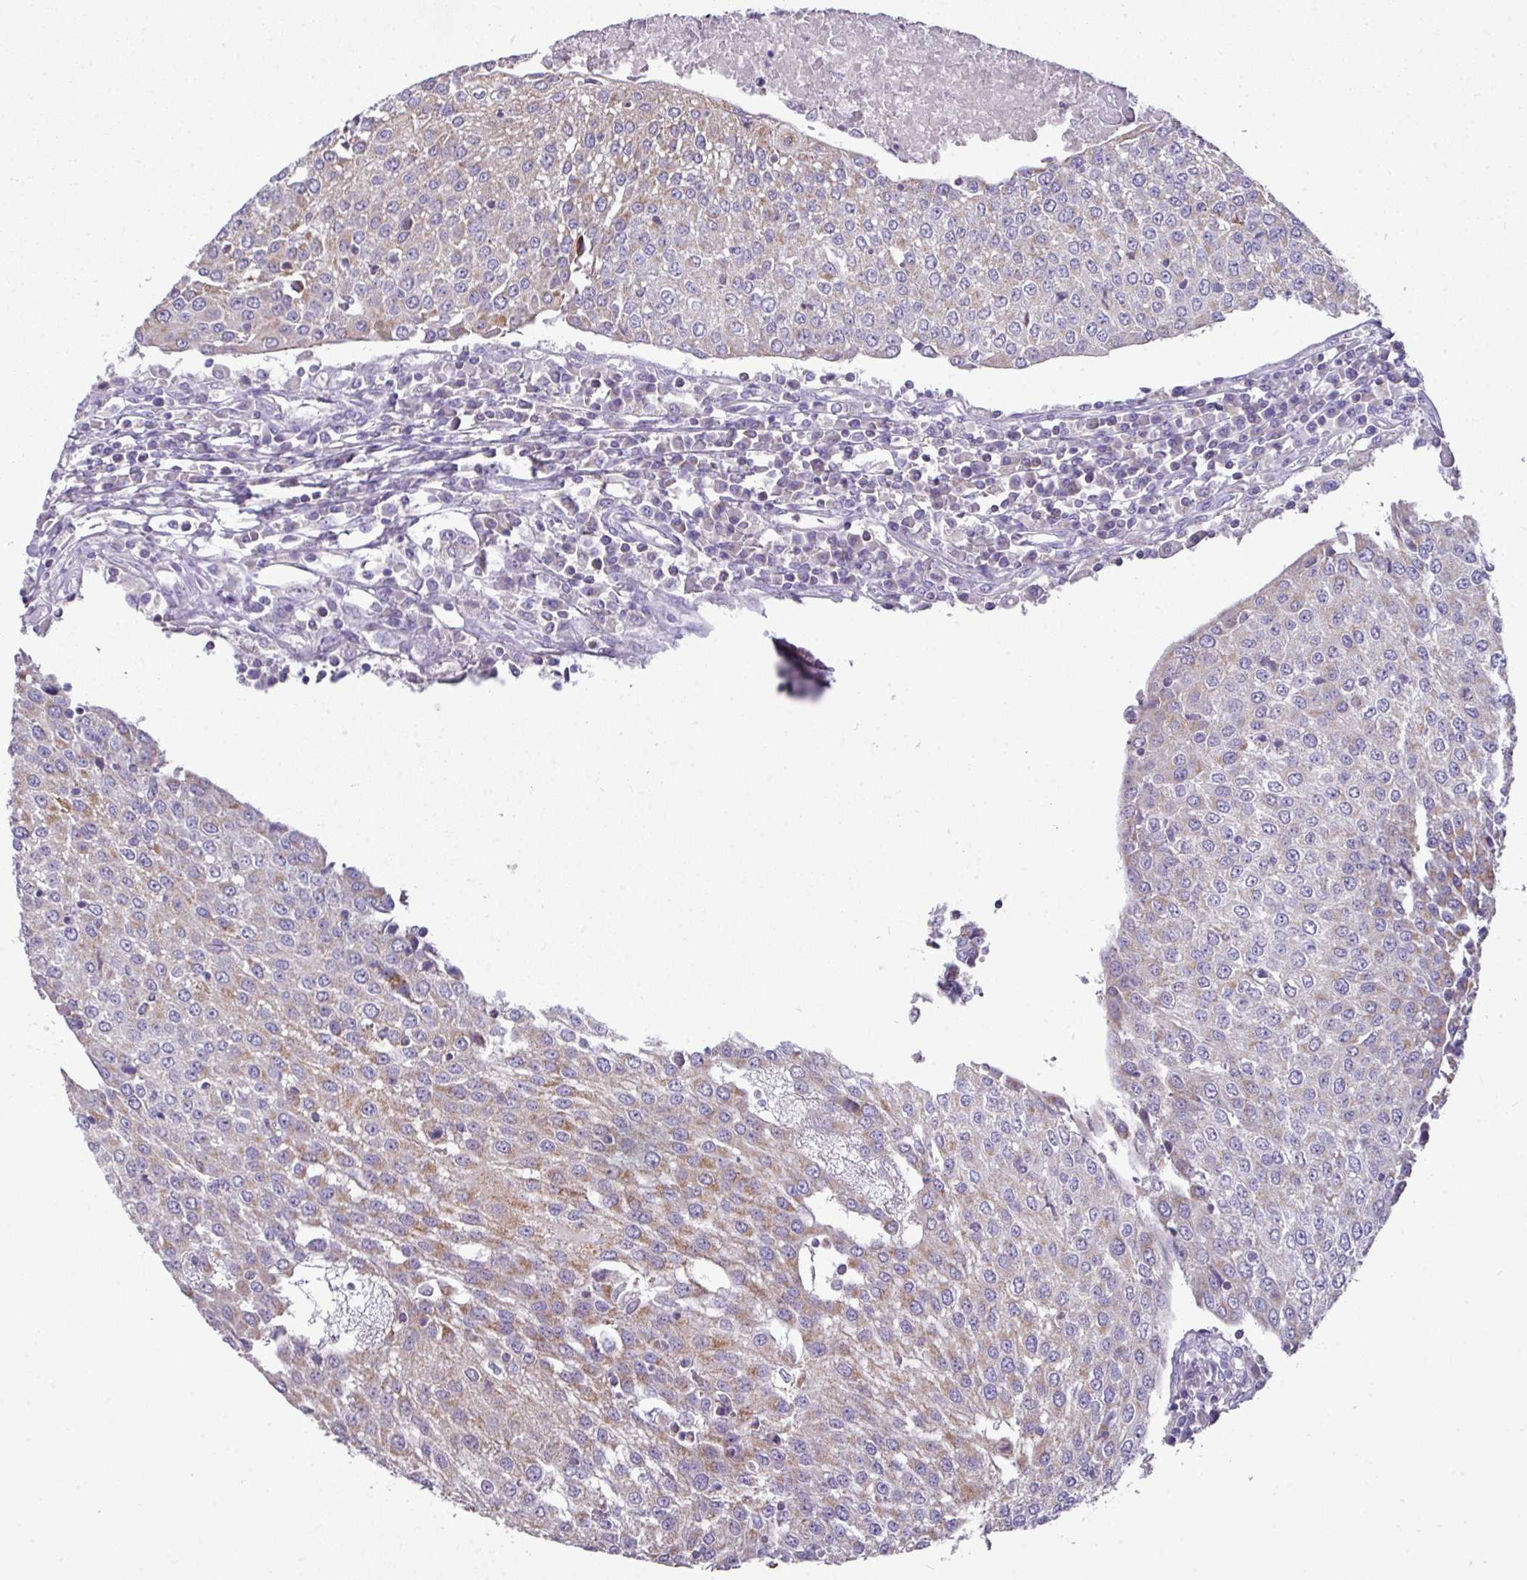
{"staining": {"intensity": "moderate", "quantity": "<25%", "location": "cytoplasmic/membranous"}, "tissue": "urothelial cancer", "cell_type": "Tumor cells", "image_type": "cancer", "snomed": [{"axis": "morphology", "description": "Urothelial carcinoma, High grade"}, {"axis": "topography", "description": "Urinary bladder"}], "caption": "IHC histopathology image of human urothelial cancer stained for a protein (brown), which exhibits low levels of moderate cytoplasmic/membranous expression in about <25% of tumor cells.", "gene": "TRAPPC1", "patient": {"sex": "female", "age": 85}}